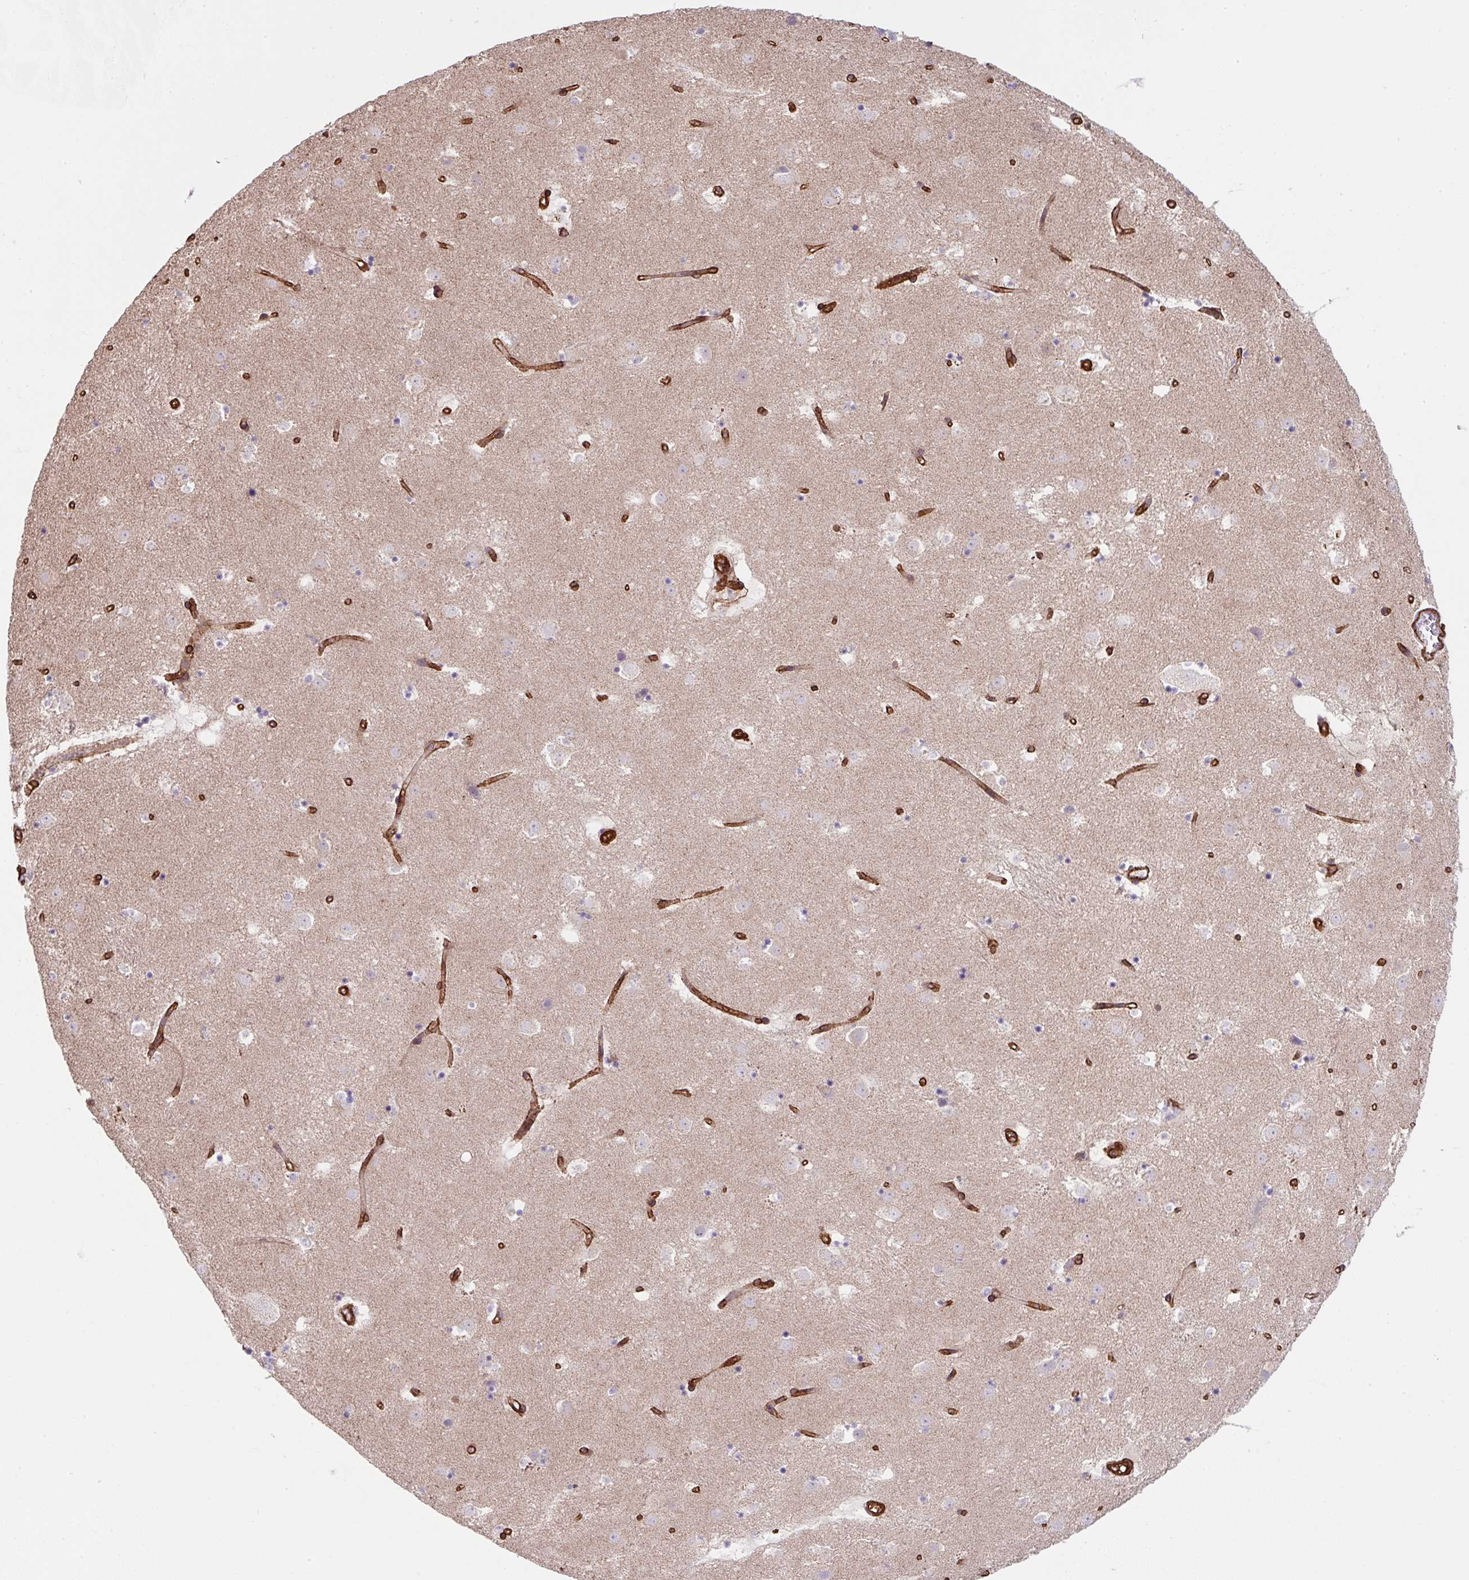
{"staining": {"intensity": "negative", "quantity": "none", "location": "none"}, "tissue": "caudate", "cell_type": "Glial cells", "image_type": "normal", "snomed": [{"axis": "morphology", "description": "Normal tissue, NOS"}, {"axis": "topography", "description": "Lateral ventricle wall"}], "caption": "A high-resolution micrograph shows immunohistochemistry (IHC) staining of normal caudate, which reveals no significant staining in glial cells.", "gene": "ANKUB1", "patient": {"sex": "male", "age": 58}}